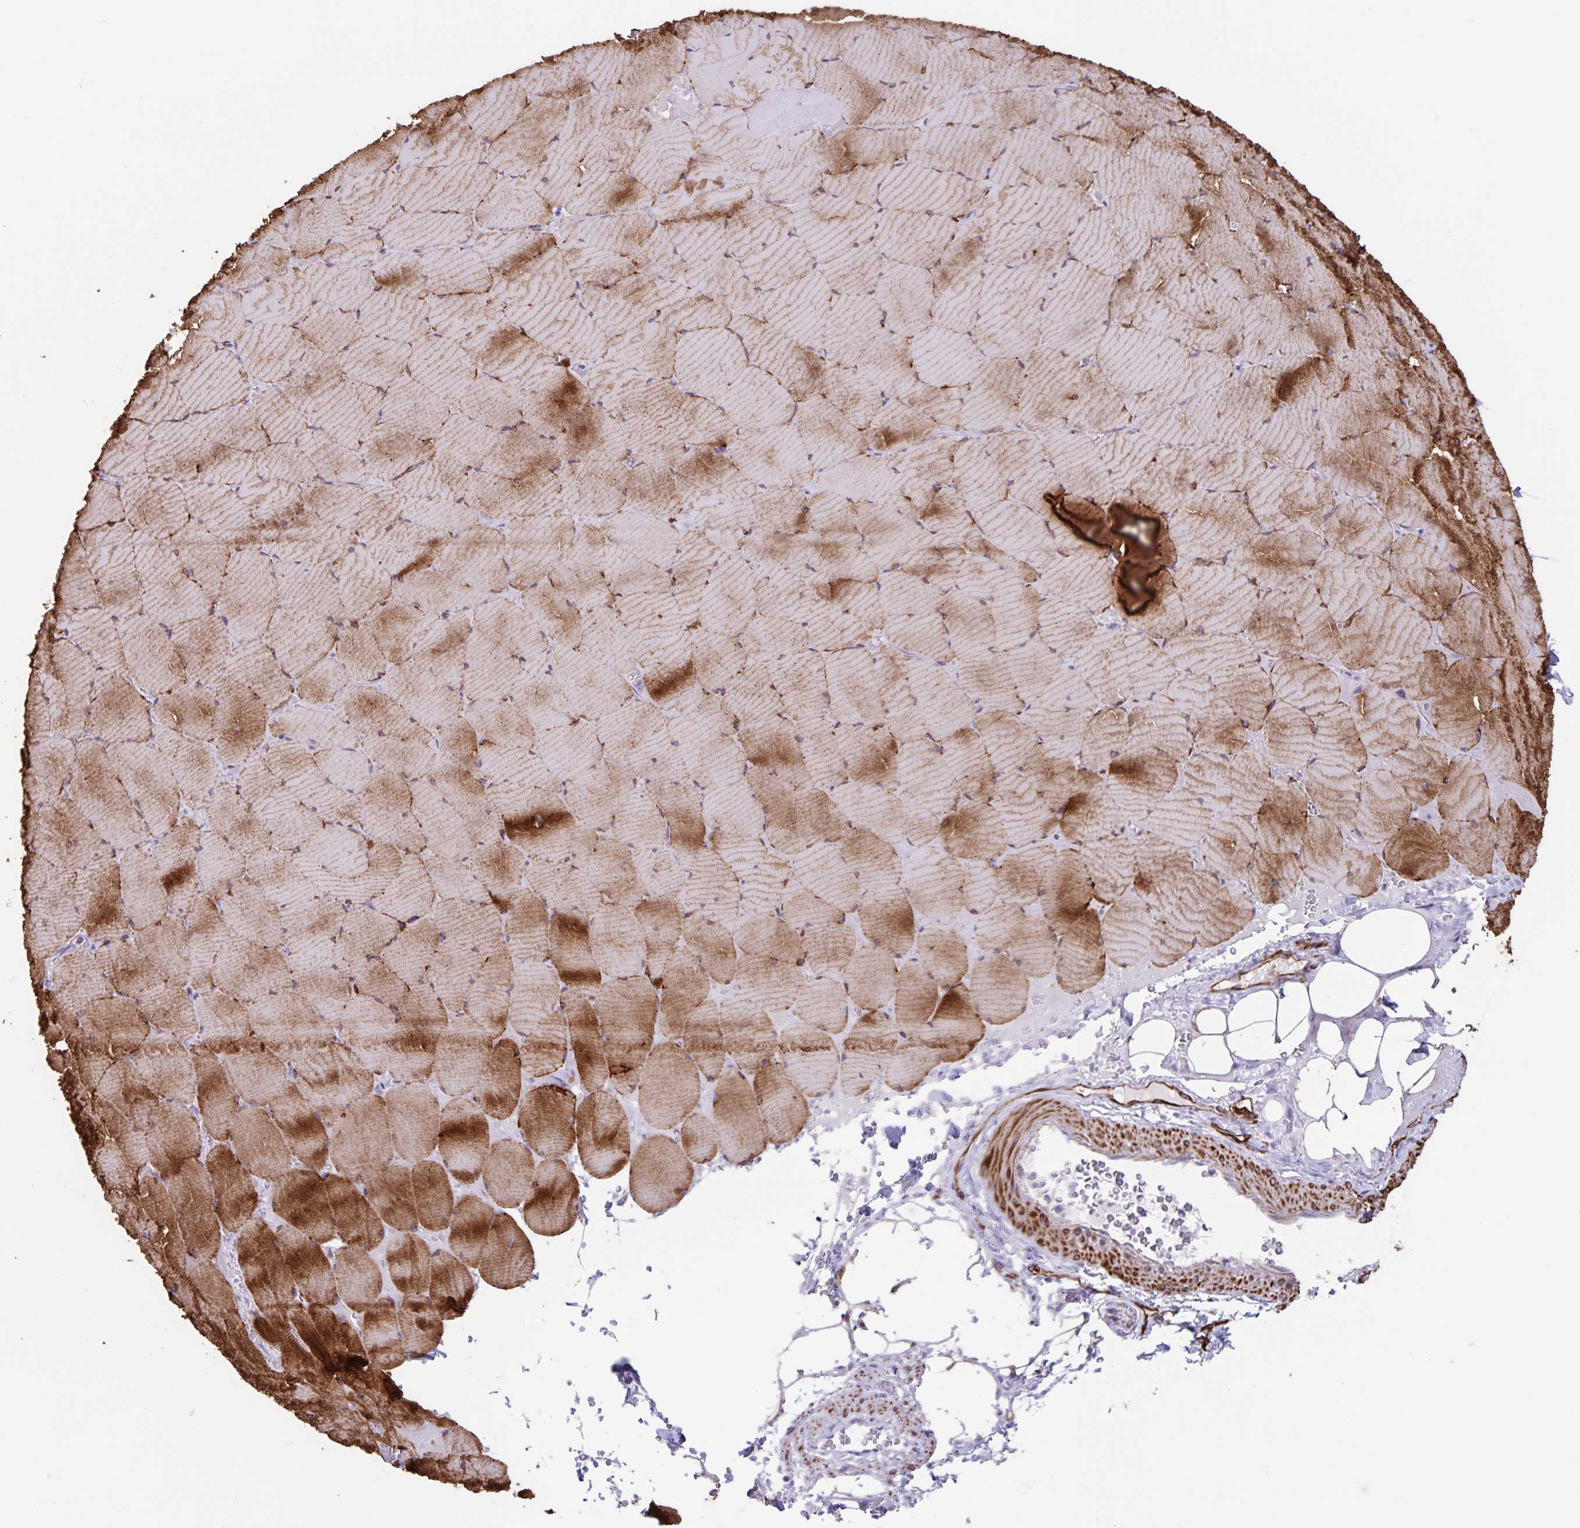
{"staining": {"intensity": "strong", "quantity": "25%-75%", "location": "cytoplasmic/membranous"}, "tissue": "skeletal muscle", "cell_type": "Myocytes", "image_type": "normal", "snomed": [{"axis": "morphology", "description": "Normal tissue, NOS"}, {"axis": "topography", "description": "Skeletal muscle"}, {"axis": "topography", "description": "Head-Neck"}], "caption": "Immunohistochemistry (IHC) staining of unremarkable skeletal muscle, which exhibits high levels of strong cytoplasmic/membranous positivity in about 25%-75% of myocytes indicating strong cytoplasmic/membranous protein positivity. The staining was performed using DAB (brown) for protein detection and nuclei were counterstained in hematoxylin (blue).", "gene": "SYNM", "patient": {"sex": "male", "age": 66}}